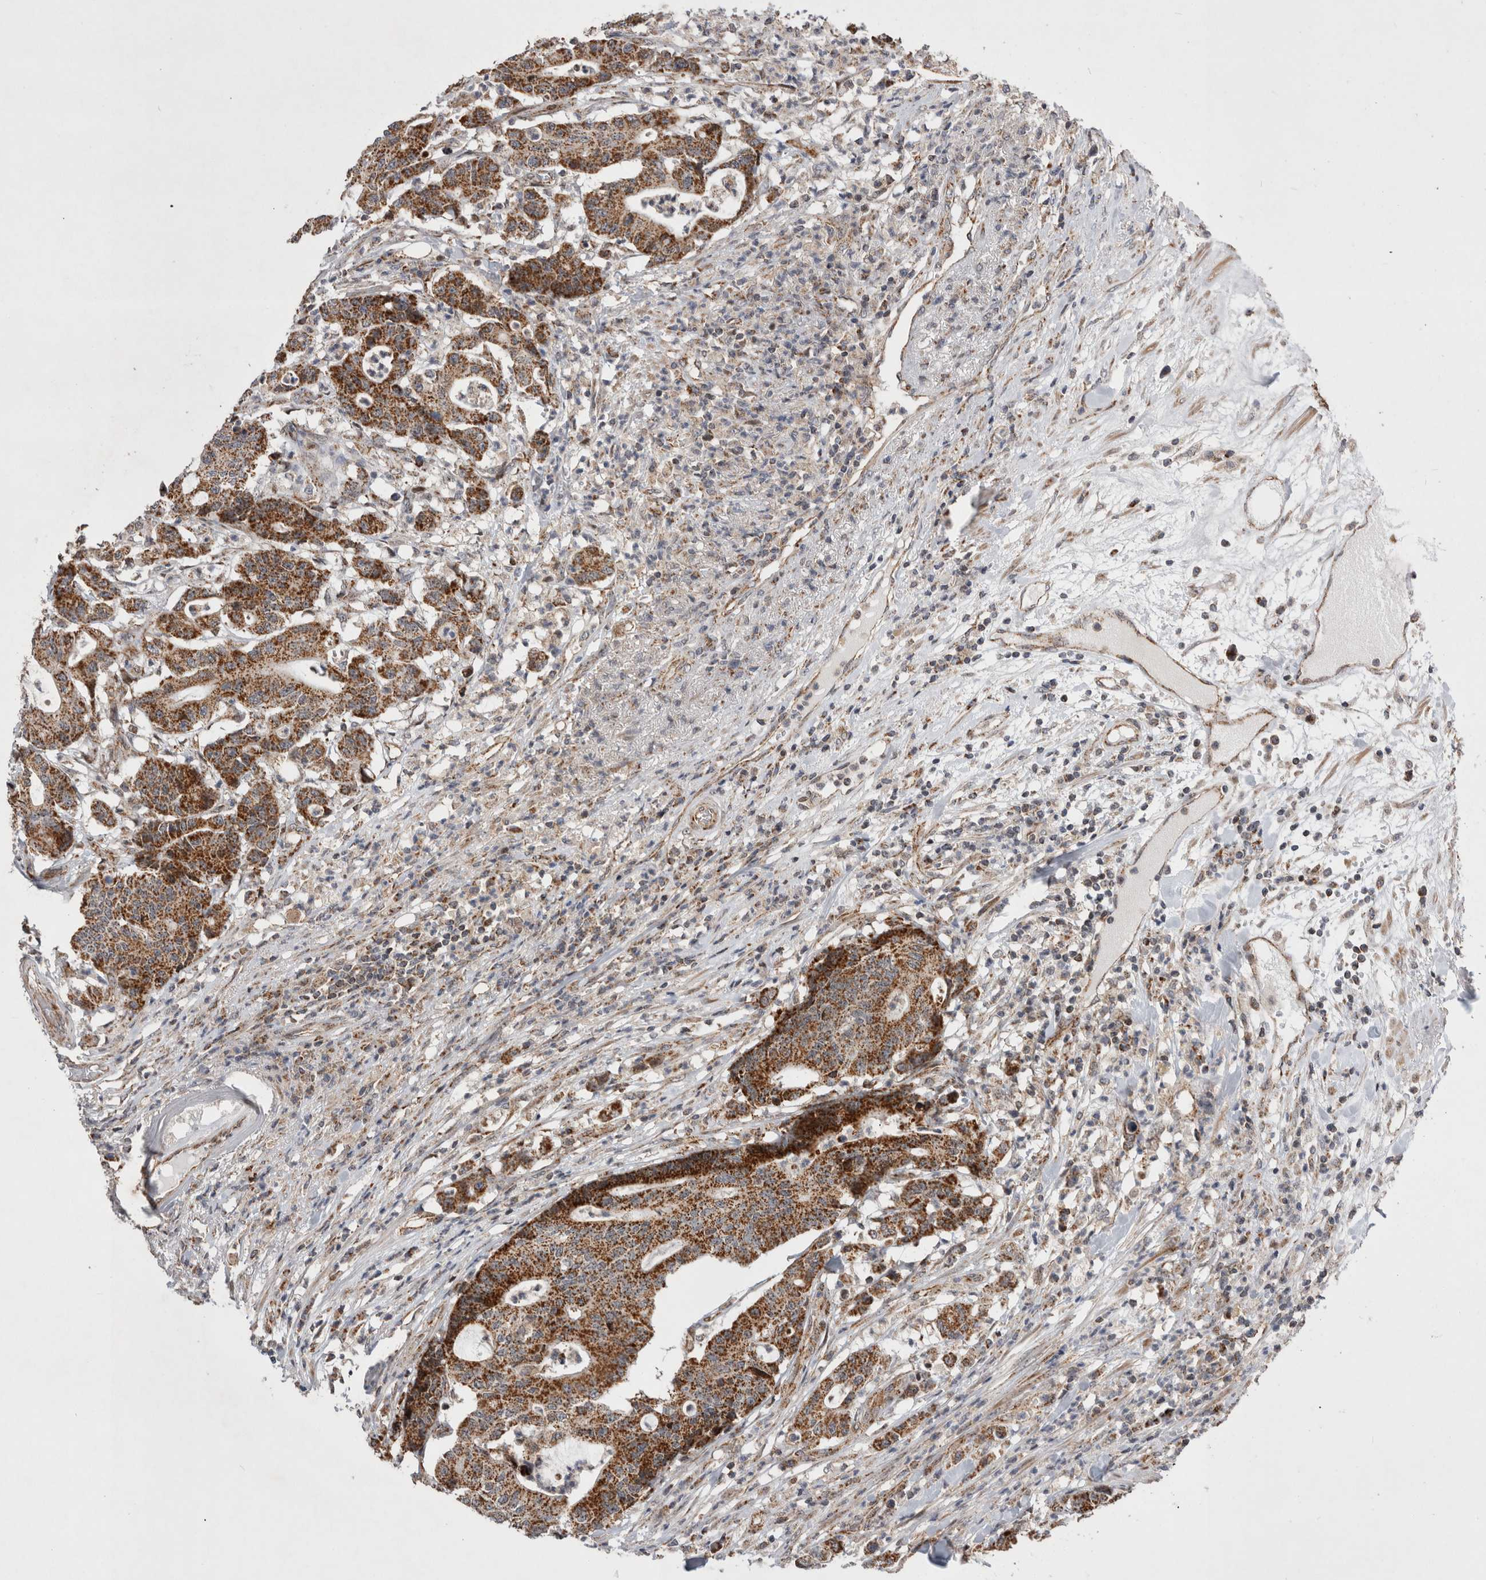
{"staining": {"intensity": "strong", "quantity": ">75%", "location": "cytoplasmic/membranous"}, "tissue": "colorectal cancer", "cell_type": "Tumor cells", "image_type": "cancer", "snomed": [{"axis": "morphology", "description": "Adenocarcinoma, NOS"}, {"axis": "topography", "description": "Colon"}], "caption": "An immunohistochemistry (IHC) micrograph of tumor tissue is shown. Protein staining in brown highlights strong cytoplasmic/membranous positivity in adenocarcinoma (colorectal) within tumor cells.", "gene": "MRPL37", "patient": {"sex": "female", "age": 84}}